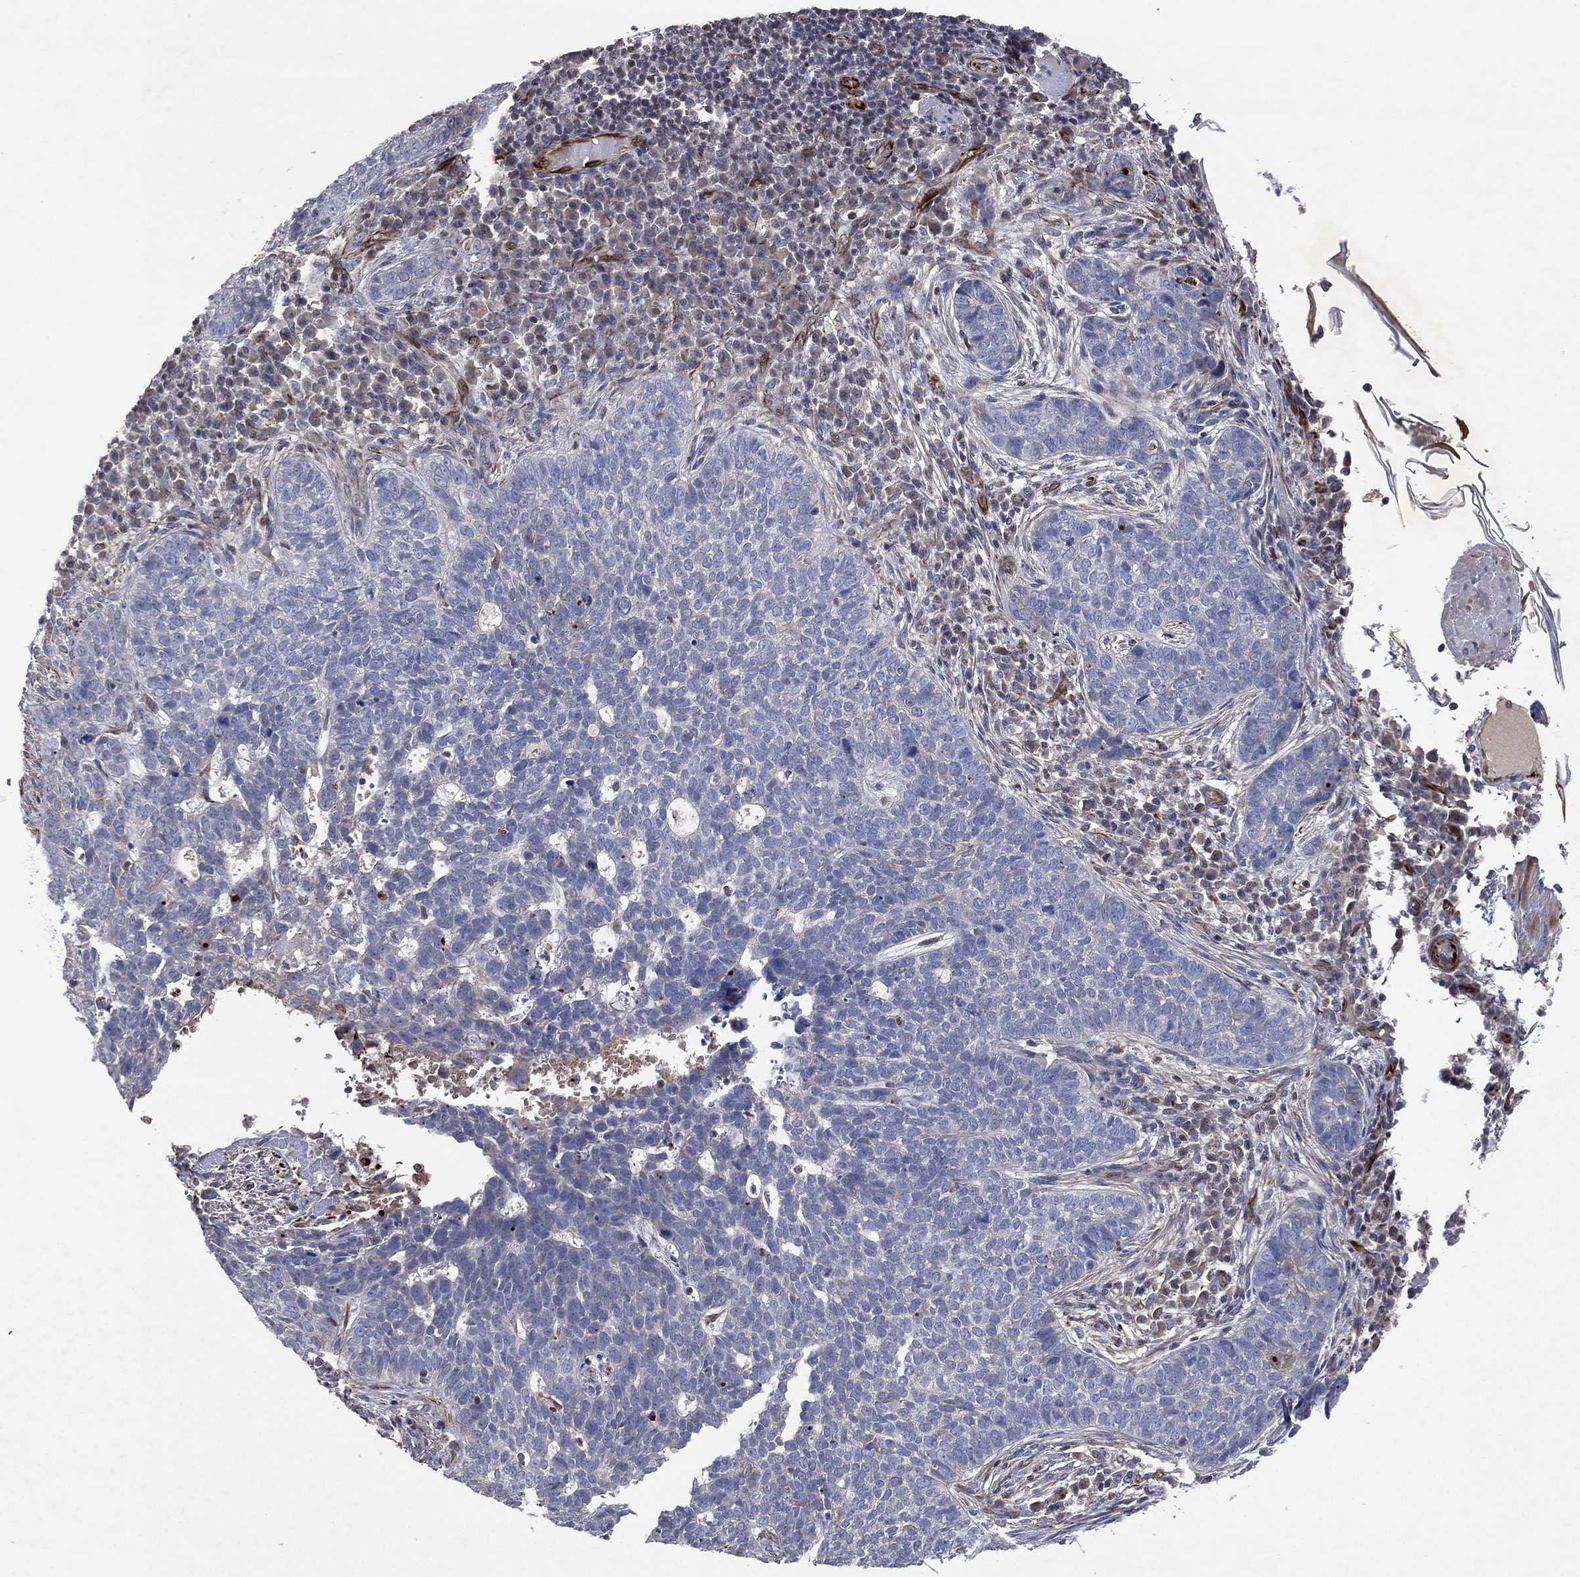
{"staining": {"intensity": "negative", "quantity": "none", "location": "none"}, "tissue": "skin cancer", "cell_type": "Tumor cells", "image_type": "cancer", "snomed": [{"axis": "morphology", "description": "Basal cell carcinoma"}, {"axis": "topography", "description": "Skin"}], "caption": "DAB (3,3'-diaminobenzidine) immunohistochemical staining of human basal cell carcinoma (skin) demonstrates no significant staining in tumor cells.", "gene": "FLI1", "patient": {"sex": "female", "age": 69}}